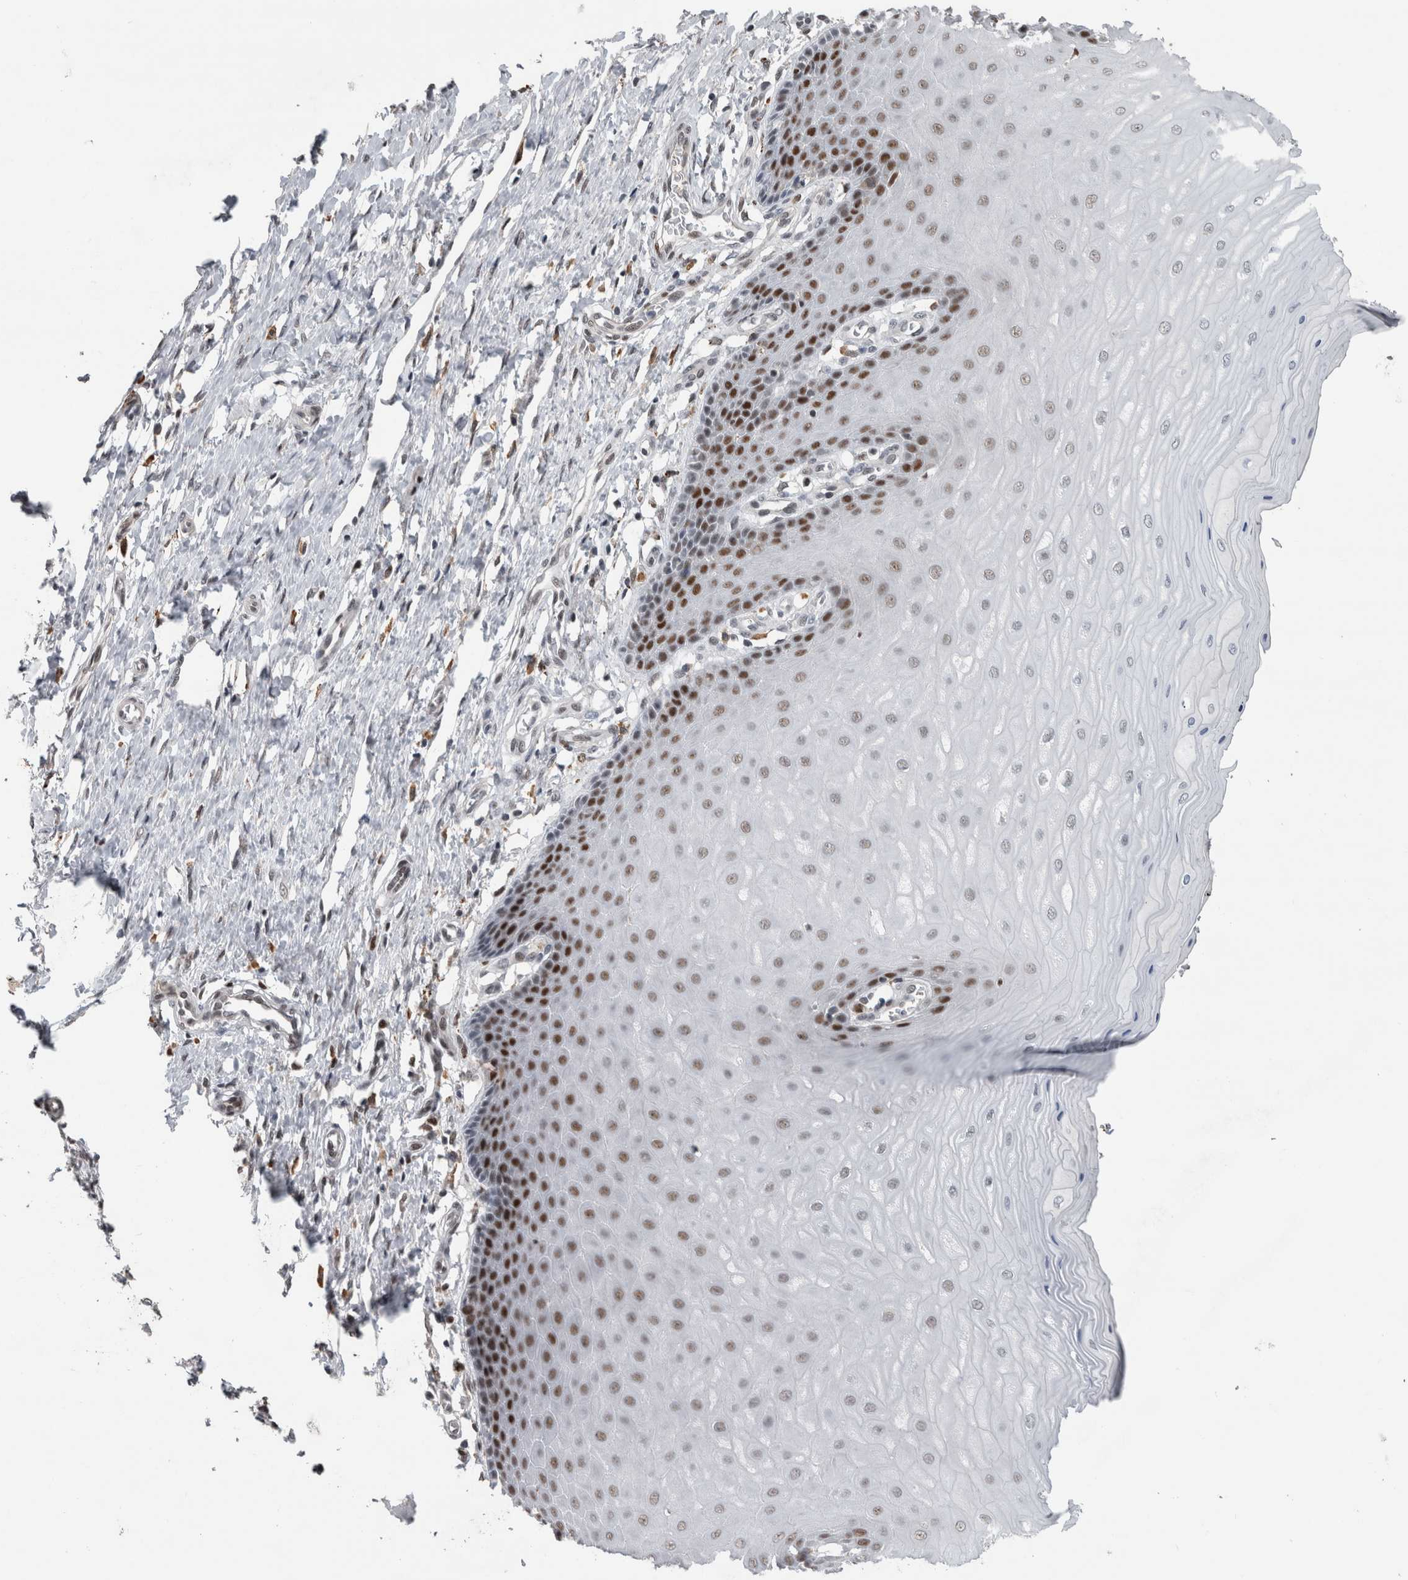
{"staining": {"intensity": "moderate", "quantity": "25%-75%", "location": "nuclear"}, "tissue": "cervix", "cell_type": "Glandular cells", "image_type": "normal", "snomed": [{"axis": "morphology", "description": "Normal tissue, NOS"}, {"axis": "topography", "description": "Cervix"}], "caption": "Protein expression by immunohistochemistry (IHC) displays moderate nuclear staining in approximately 25%-75% of glandular cells in normal cervix.", "gene": "POLD2", "patient": {"sex": "female", "age": 55}}